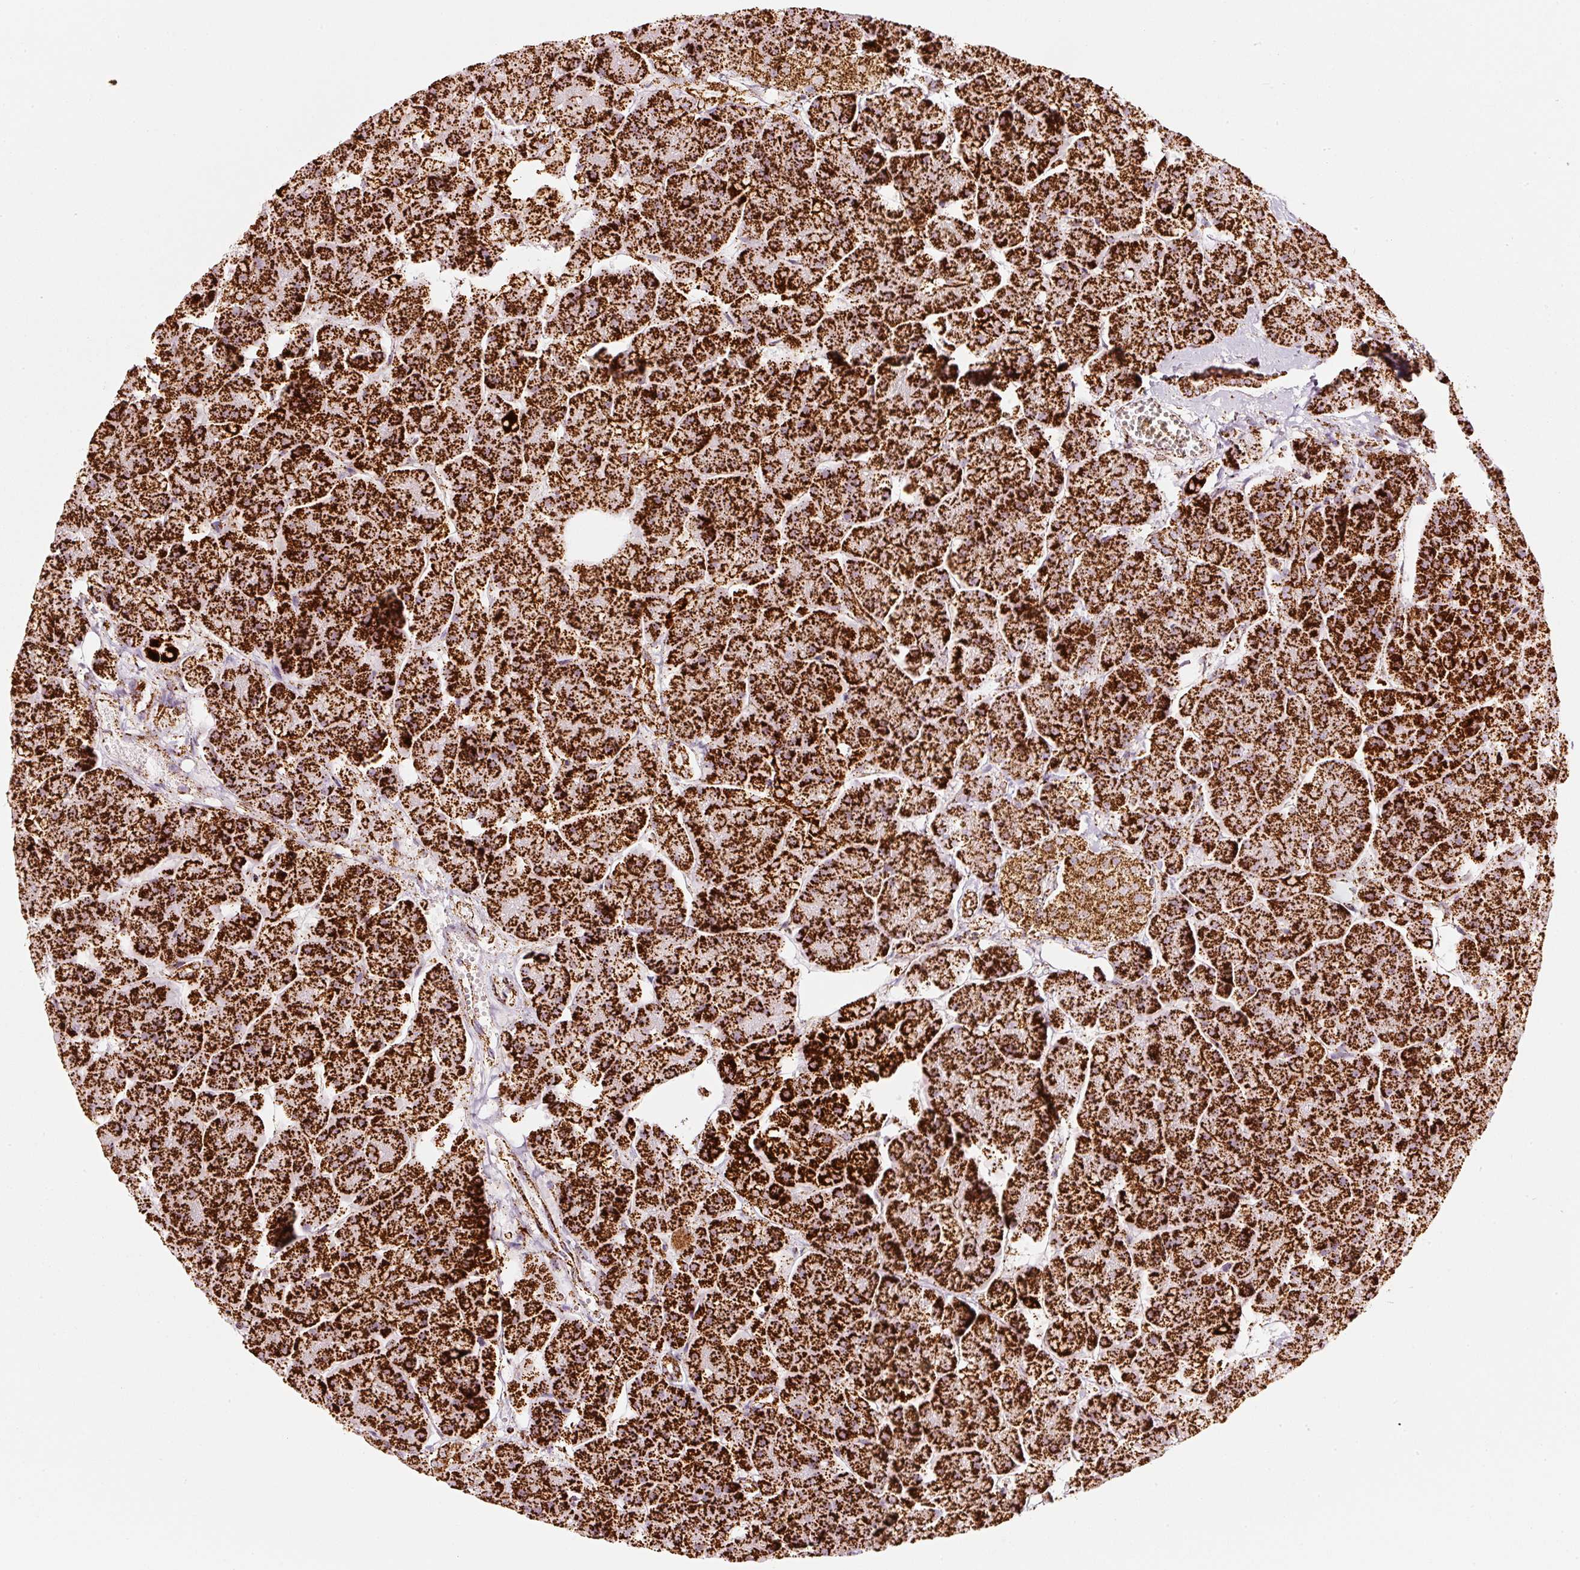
{"staining": {"intensity": "strong", "quantity": ">75%", "location": "cytoplasmic/membranous"}, "tissue": "pancreas", "cell_type": "Exocrine glandular cells", "image_type": "normal", "snomed": [{"axis": "morphology", "description": "Normal tissue, NOS"}, {"axis": "topography", "description": "Pancreas"}, {"axis": "topography", "description": "Peripheral nerve tissue"}], "caption": "The image displays staining of normal pancreas, revealing strong cytoplasmic/membranous protein staining (brown color) within exocrine glandular cells.", "gene": "UQCRC1", "patient": {"sex": "male", "age": 54}}